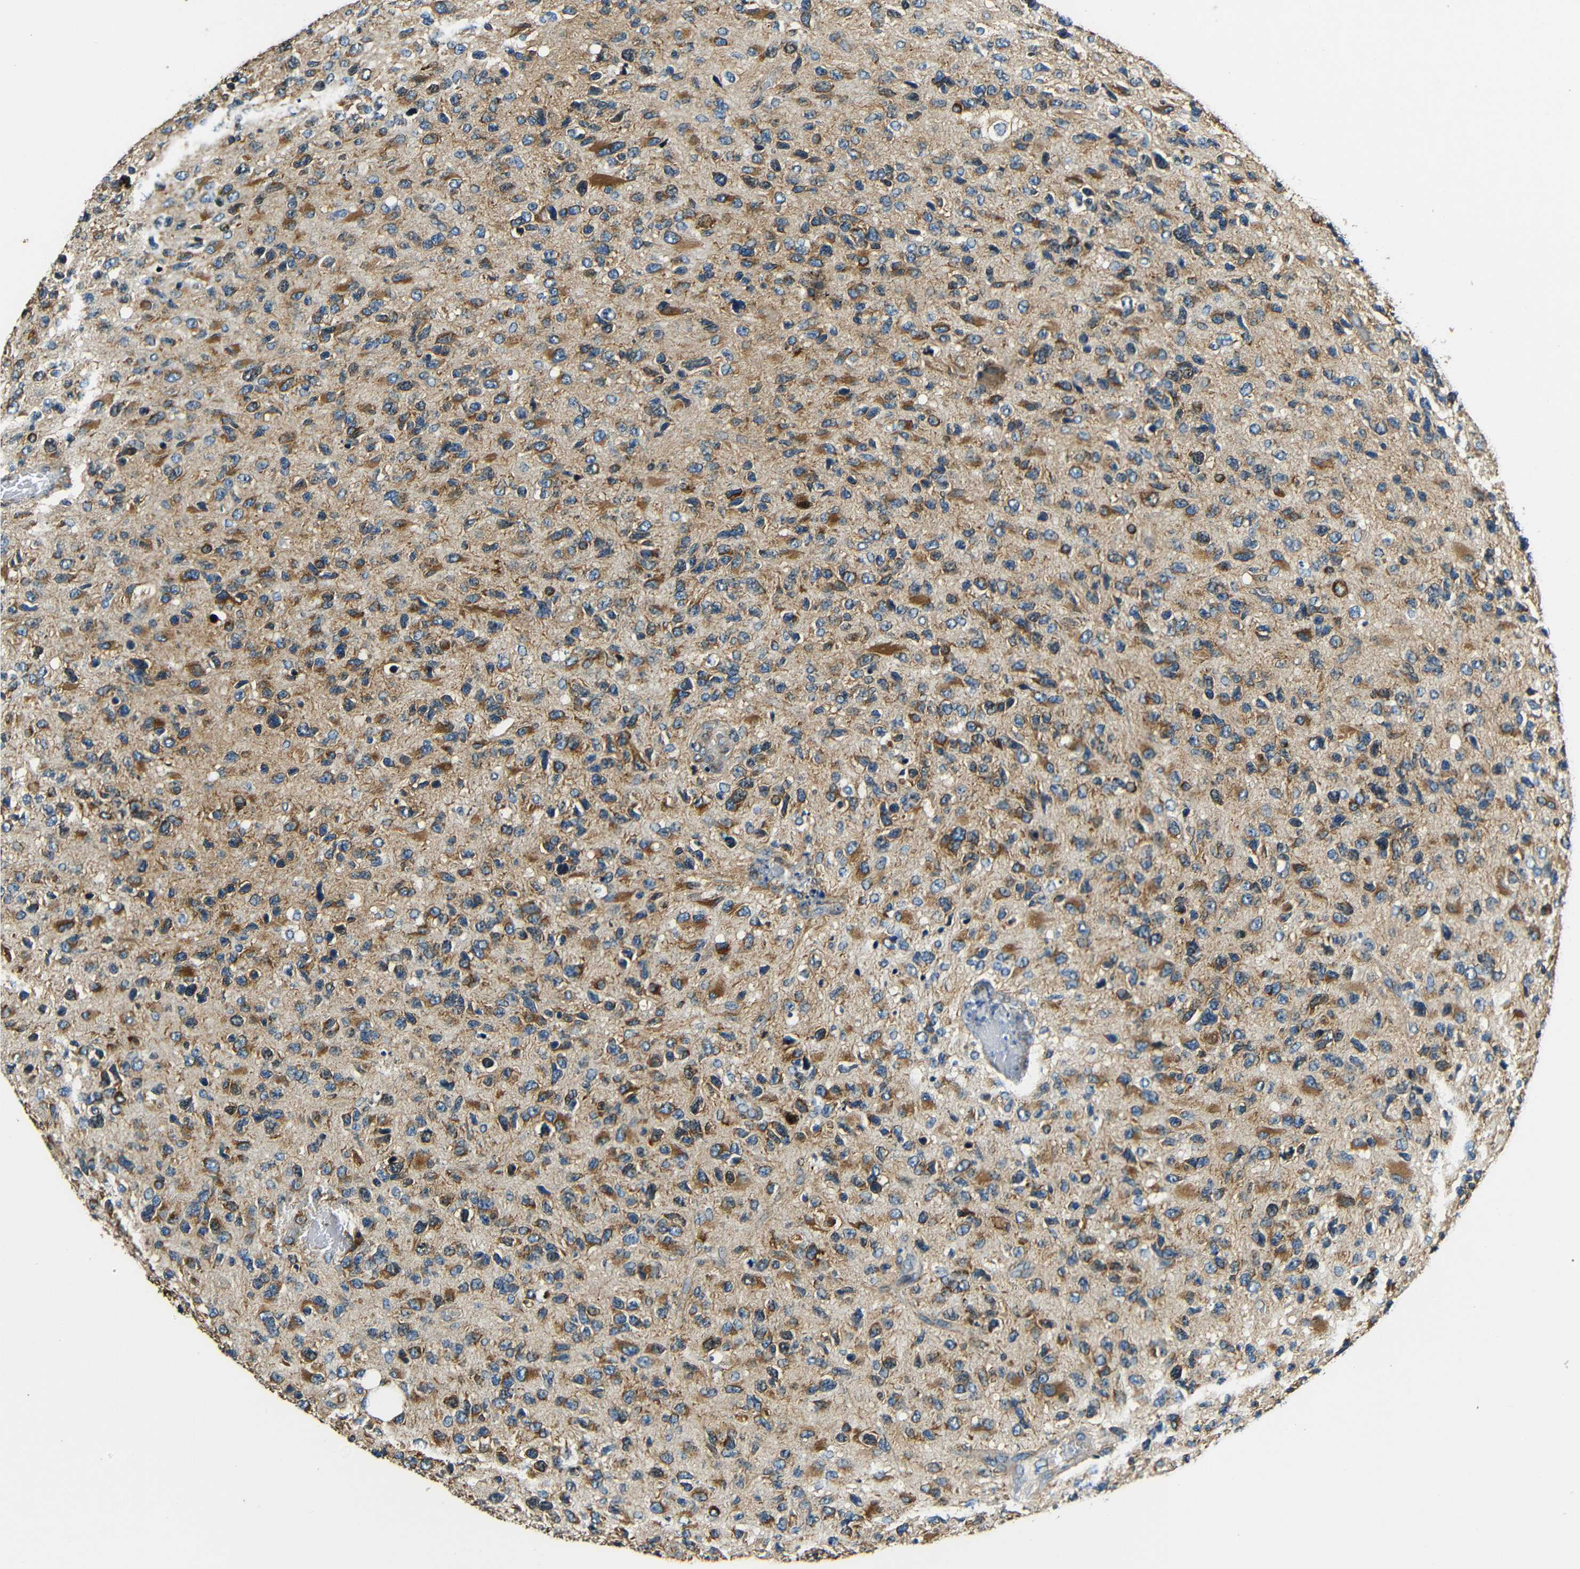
{"staining": {"intensity": "strong", "quantity": ">75%", "location": "cytoplasmic/membranous"}, "tissue": "glioma", "cell_type": "Tumor cells", "image_type": "cancer", "snomed": [{"axis": "morphology", "description": "Glioma, malignant, High grade"}, {"axis": "topography", "description": "Brain"}], "caption": "There is high levels of strong cytoplasmic/membranous expression in tumor cells of glioma, as demonstrated by immunohistochemical staining (brown color).", "gene": "VAPB", "patient": {"sex": "female", "age": 58}}